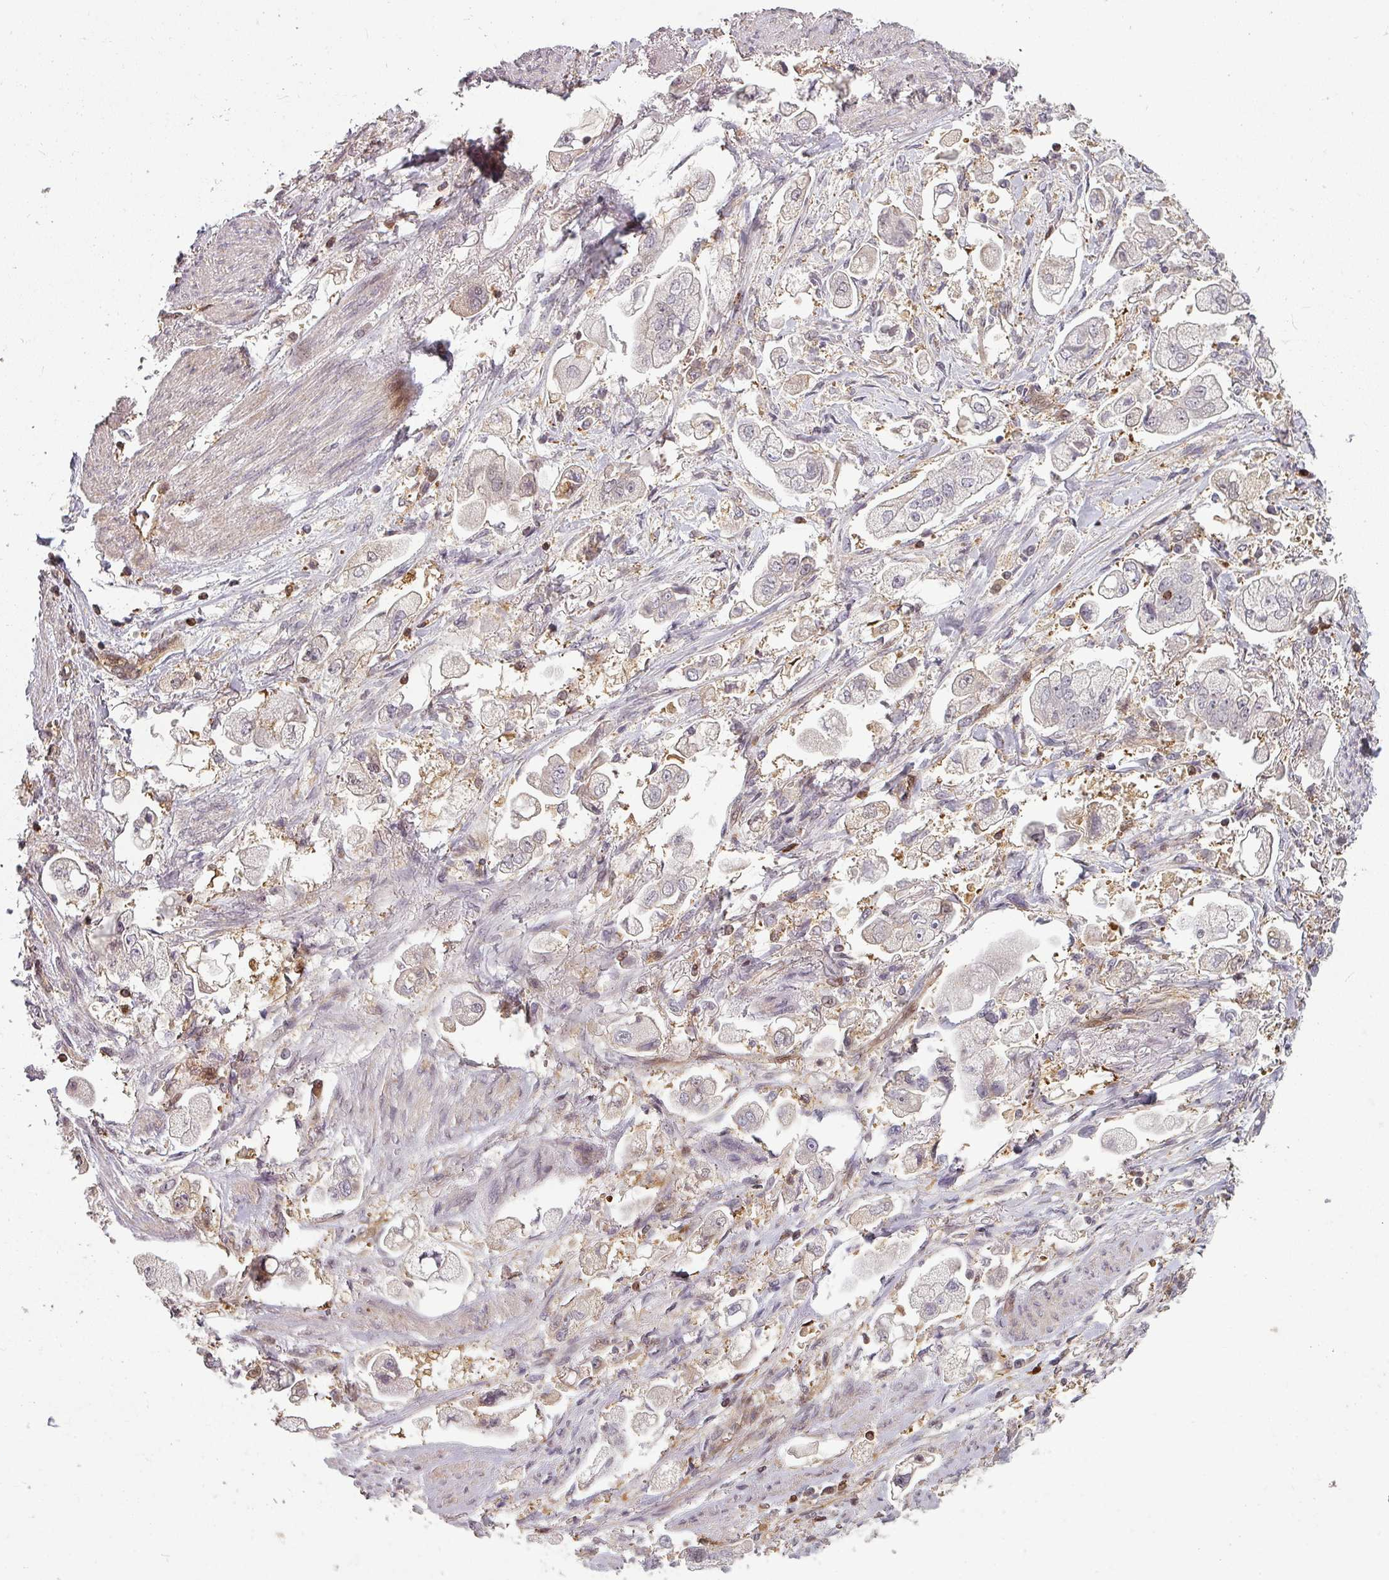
{"staining": {"intensity": "negative", "quantity": "none", "location": "none"}, "tissue": "stomach cancer", "cell_type": "Tumor cells", "image_type": "cancer", "snomed": [{"axis": "morphology", "description": "Adenocarcinoma, NOS"}, {"axis": "topography", "description": "Stomach"}], "caption": "Immunohistochemical staining of stomach adenocarcinoma reveals no significant positivity in tumor cells.", "gene": "CLIC1", "patient": {"sex": "male", "age": 62}}